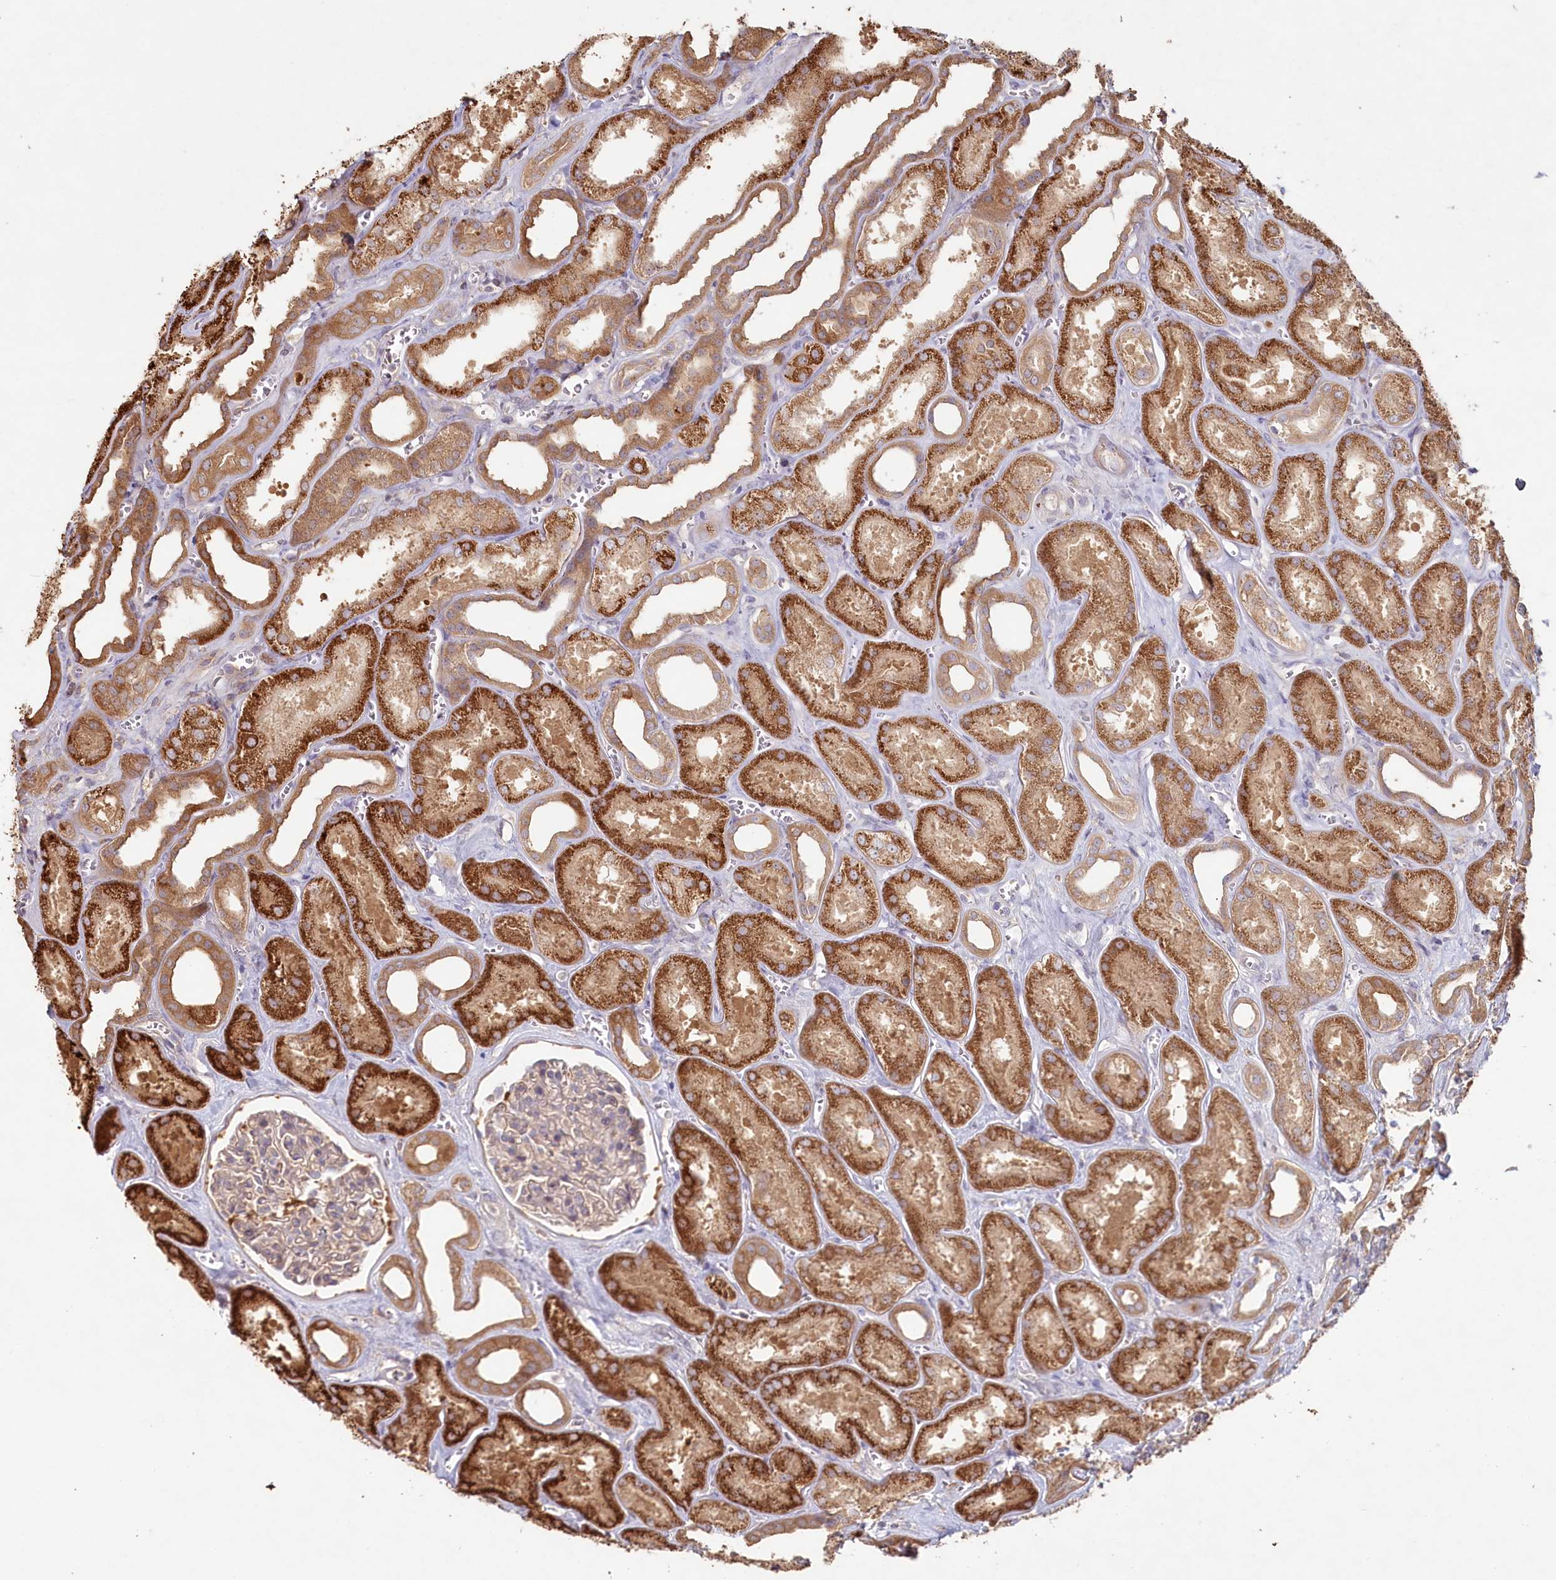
{"staining": {"intensity": "weak", "quantity": "<25%", "location": "cytoplasmic/membranous"}, "tissue": "kidney", "cell_type": "Cells in glomeruli", "image_type": "normal", "snomed": [{"axis": "morphology", "description": "Normal tissue, NOS"}, {"axis": "morphology", "description": "Adenocarcinoma, NOS"}, {"axis": "topography", "description": "Kidney"}], "caption": "DAB immunohistochemical staining of benign kidney reveals no significant staining in cells in glomeruli. The staining is performed using DAB (3,3'-diaminobenzidine) brown chromogen with nuclei counter-stained in using hematoxylin.", "gene": "HAL", "patient": {"sex": "female", "age": 68}}